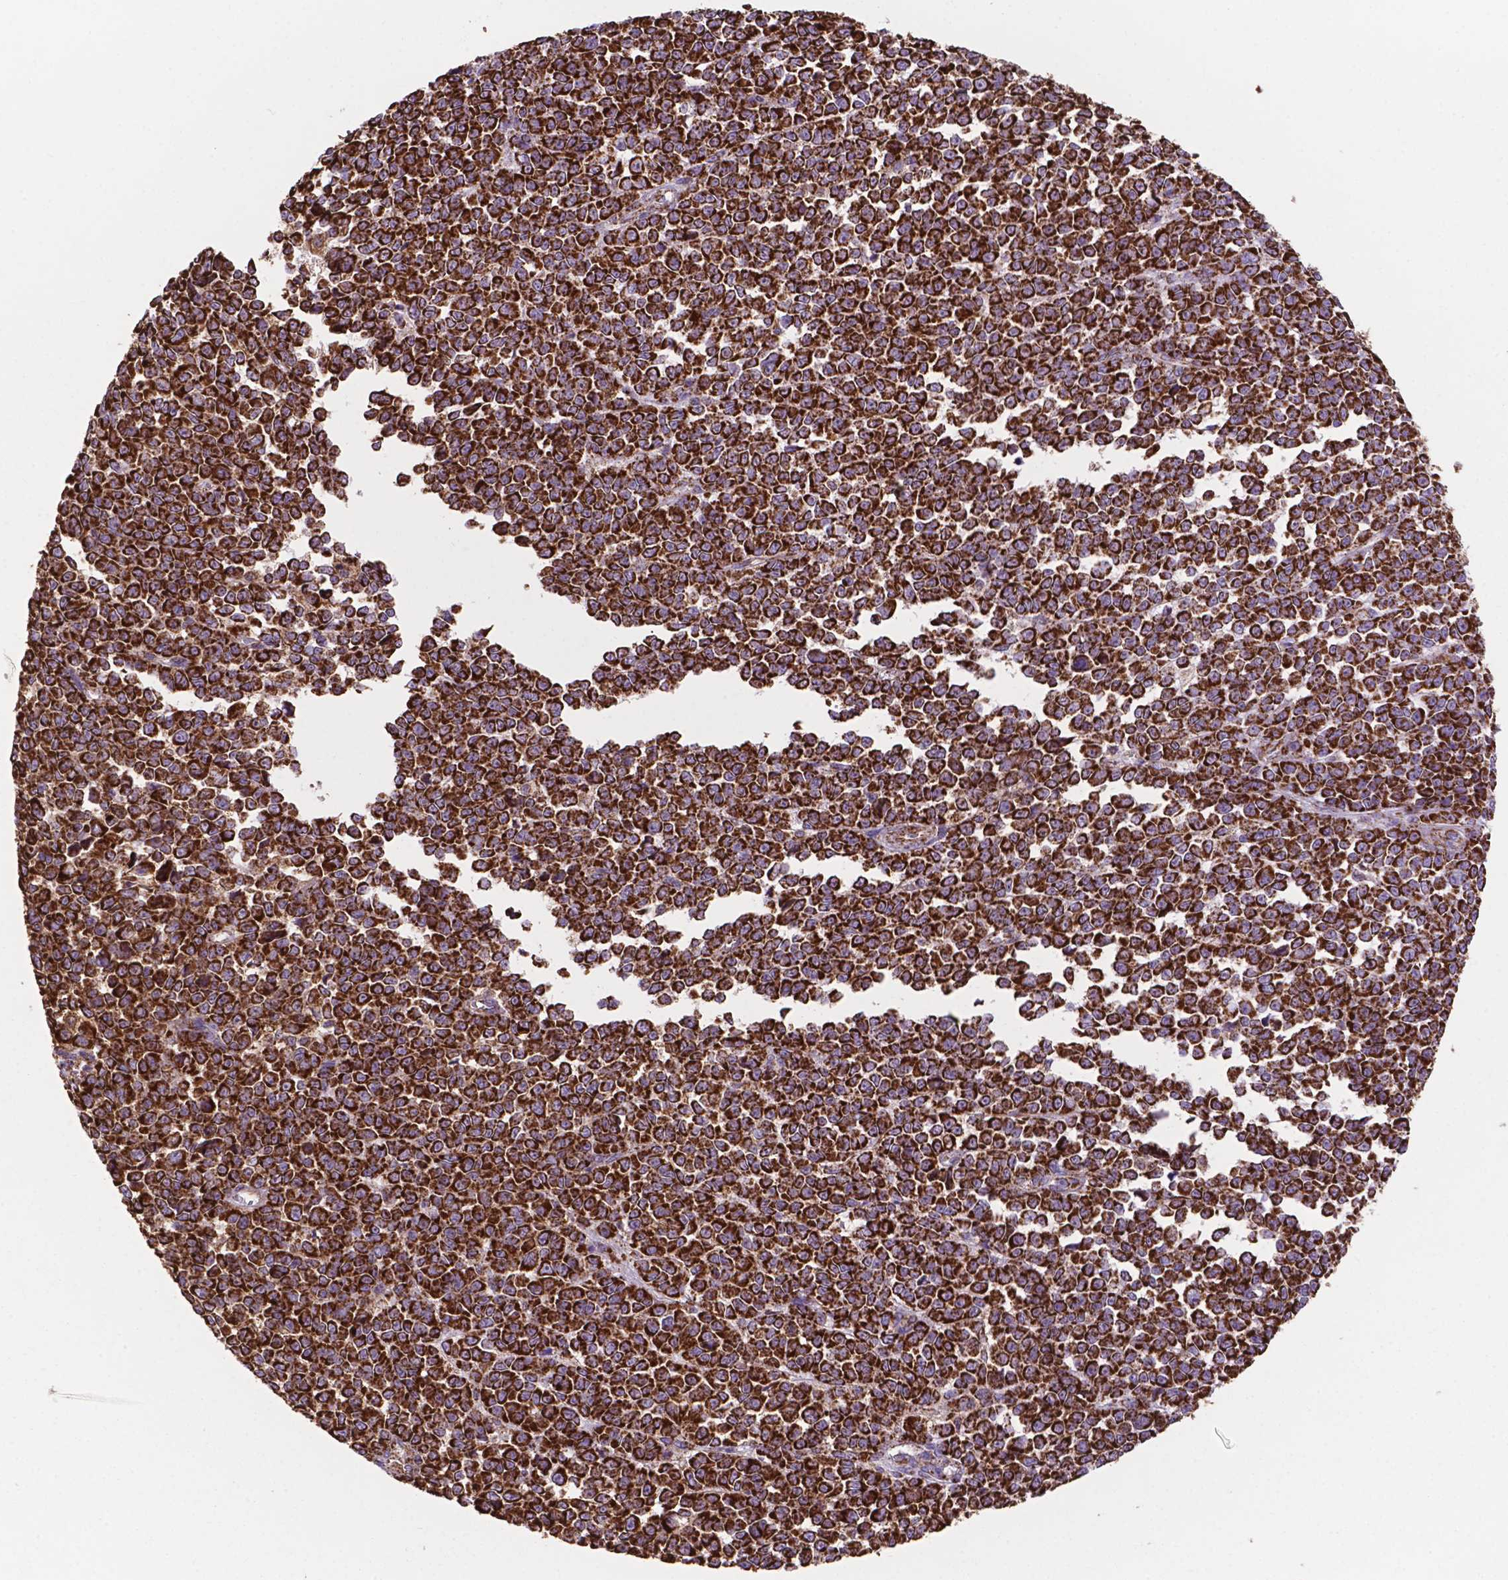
{"staining": {"intensity": "strong", "quantity": ">75%", "location": "cytoplasmic/membranous"}, "tissue": "melanoma", "cell_type": "Tumor cells", "image_type": "cancer", "snomed": [{"axis": "morphology", "description": "Malignant melanoma, NOS"}, {"axis": "topography", "description": "Skin"}], "caption": "Immunohistochemical staining of human melanoma reveals high levels of strong cytoplasmic/membranous expression in approximately >75% of tumor cells.", "gene": "HSPD1", "patient": {"sex": "female", "age": 95}}